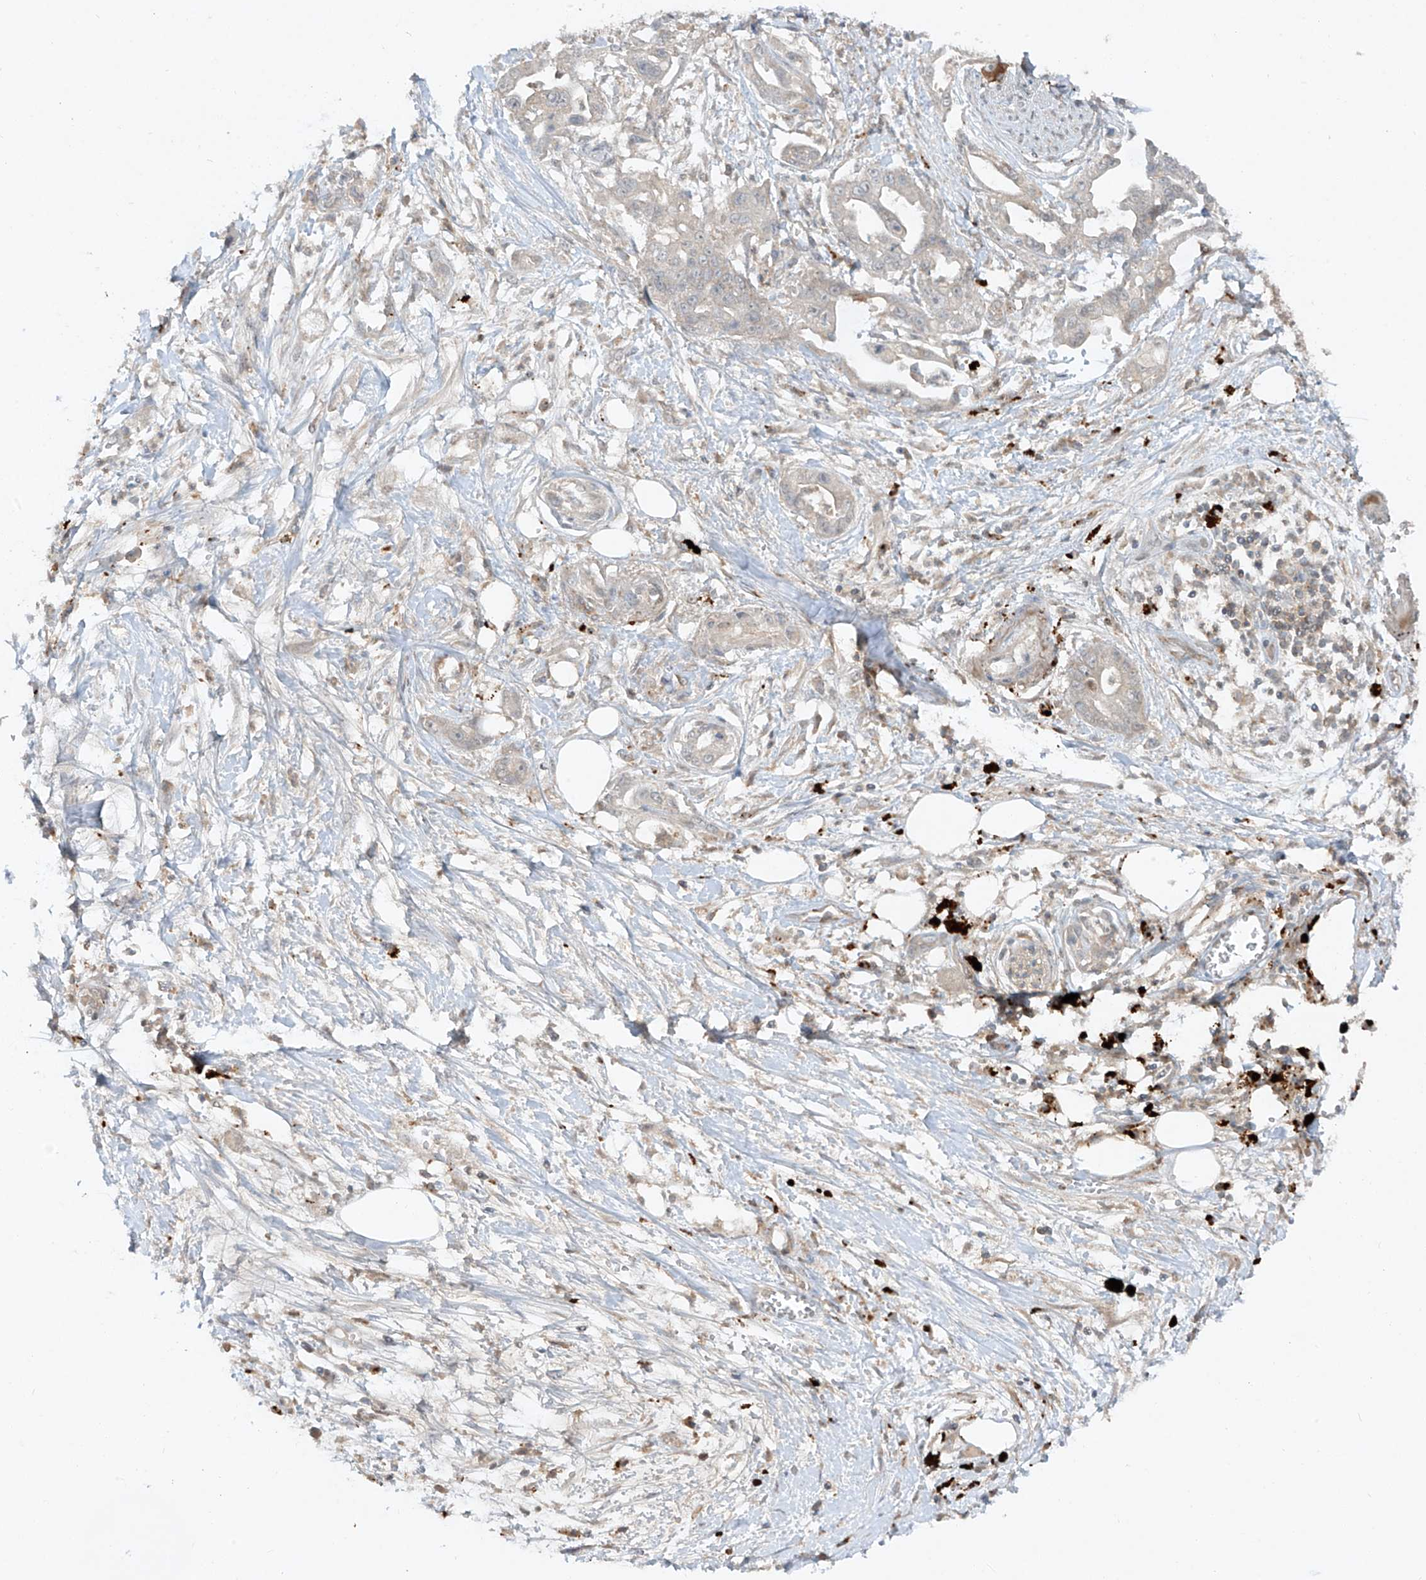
{"staining": {"intensity": "negative", "quantity": "none", "location": "none"}, "tissue": "pancreatic cancer", "cell_type": "Tumor cells", "image_type": "cancer", "snomed": [{"axis": "morphology", "description": "Adenocarcinoma, NOS"}, {"axis": "topography", "description": "Pancreas"}], "caption": "DAB immunohistochemical staining of adenocarcinoma (pancreatic) displays no significant expression in tumor cells.", "gene": "LDAH", "patient": {"sex": "male", "age": 68}}